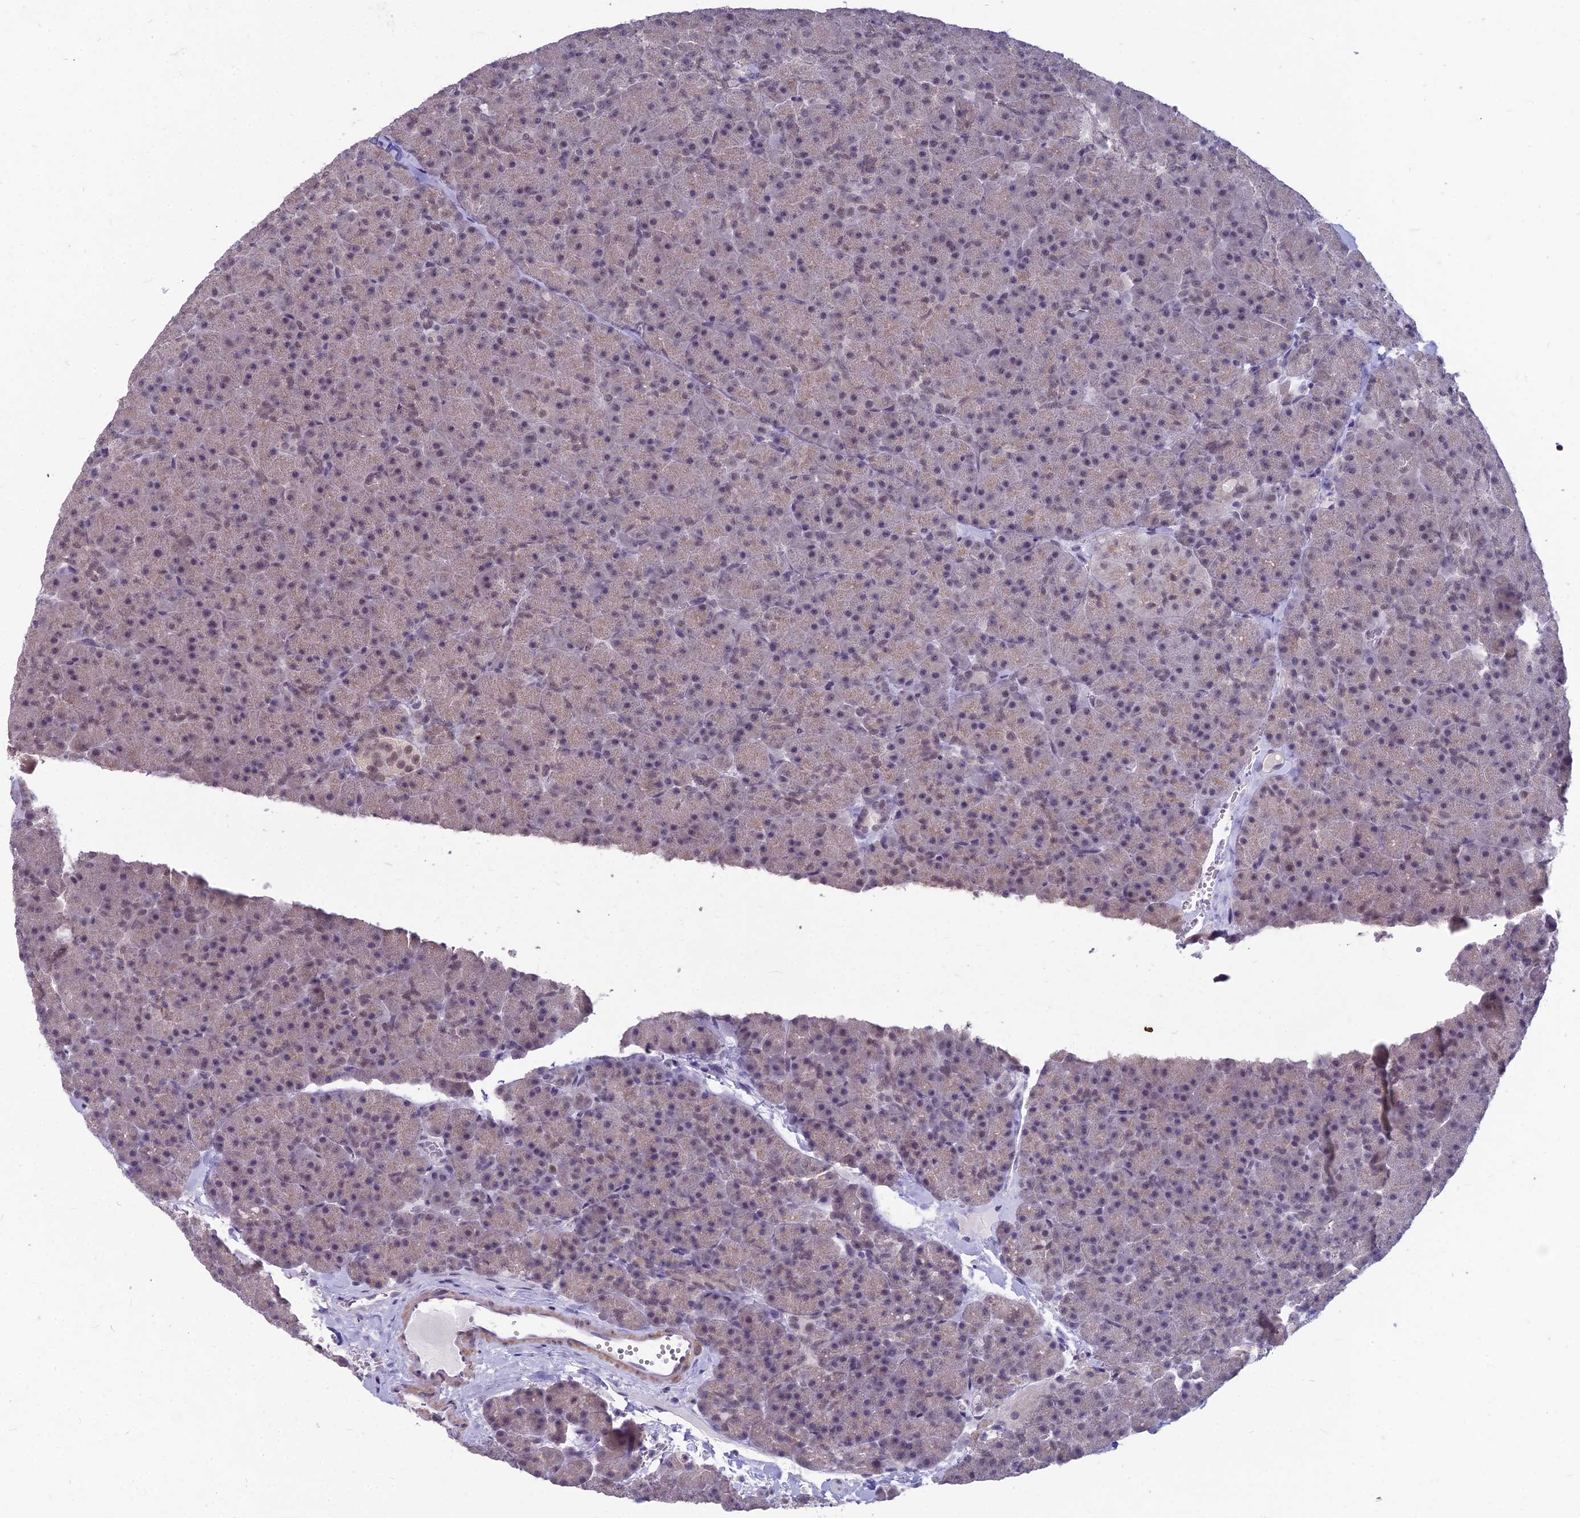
{"staining": {"intensity": "moderate", "quantity": "25%-75%", "location": "nuclear"}, "tissue": "pancreas", "cell_type": "Exocrine glandular cells", "image_type": "normal", "snomed": [{"axis": "morphology", "description": "Normal tissue, NOS"}, {"axis": "topography", "description": "Pancreas"}], "caption": "Immunohistochemical staining of benign human pancreas exhibits moderate nuclear protein staining in about 25%-75% of exocrine glandular cells.", "gene": "KAT7", "patient": {"sex": "male", "age": 36}}